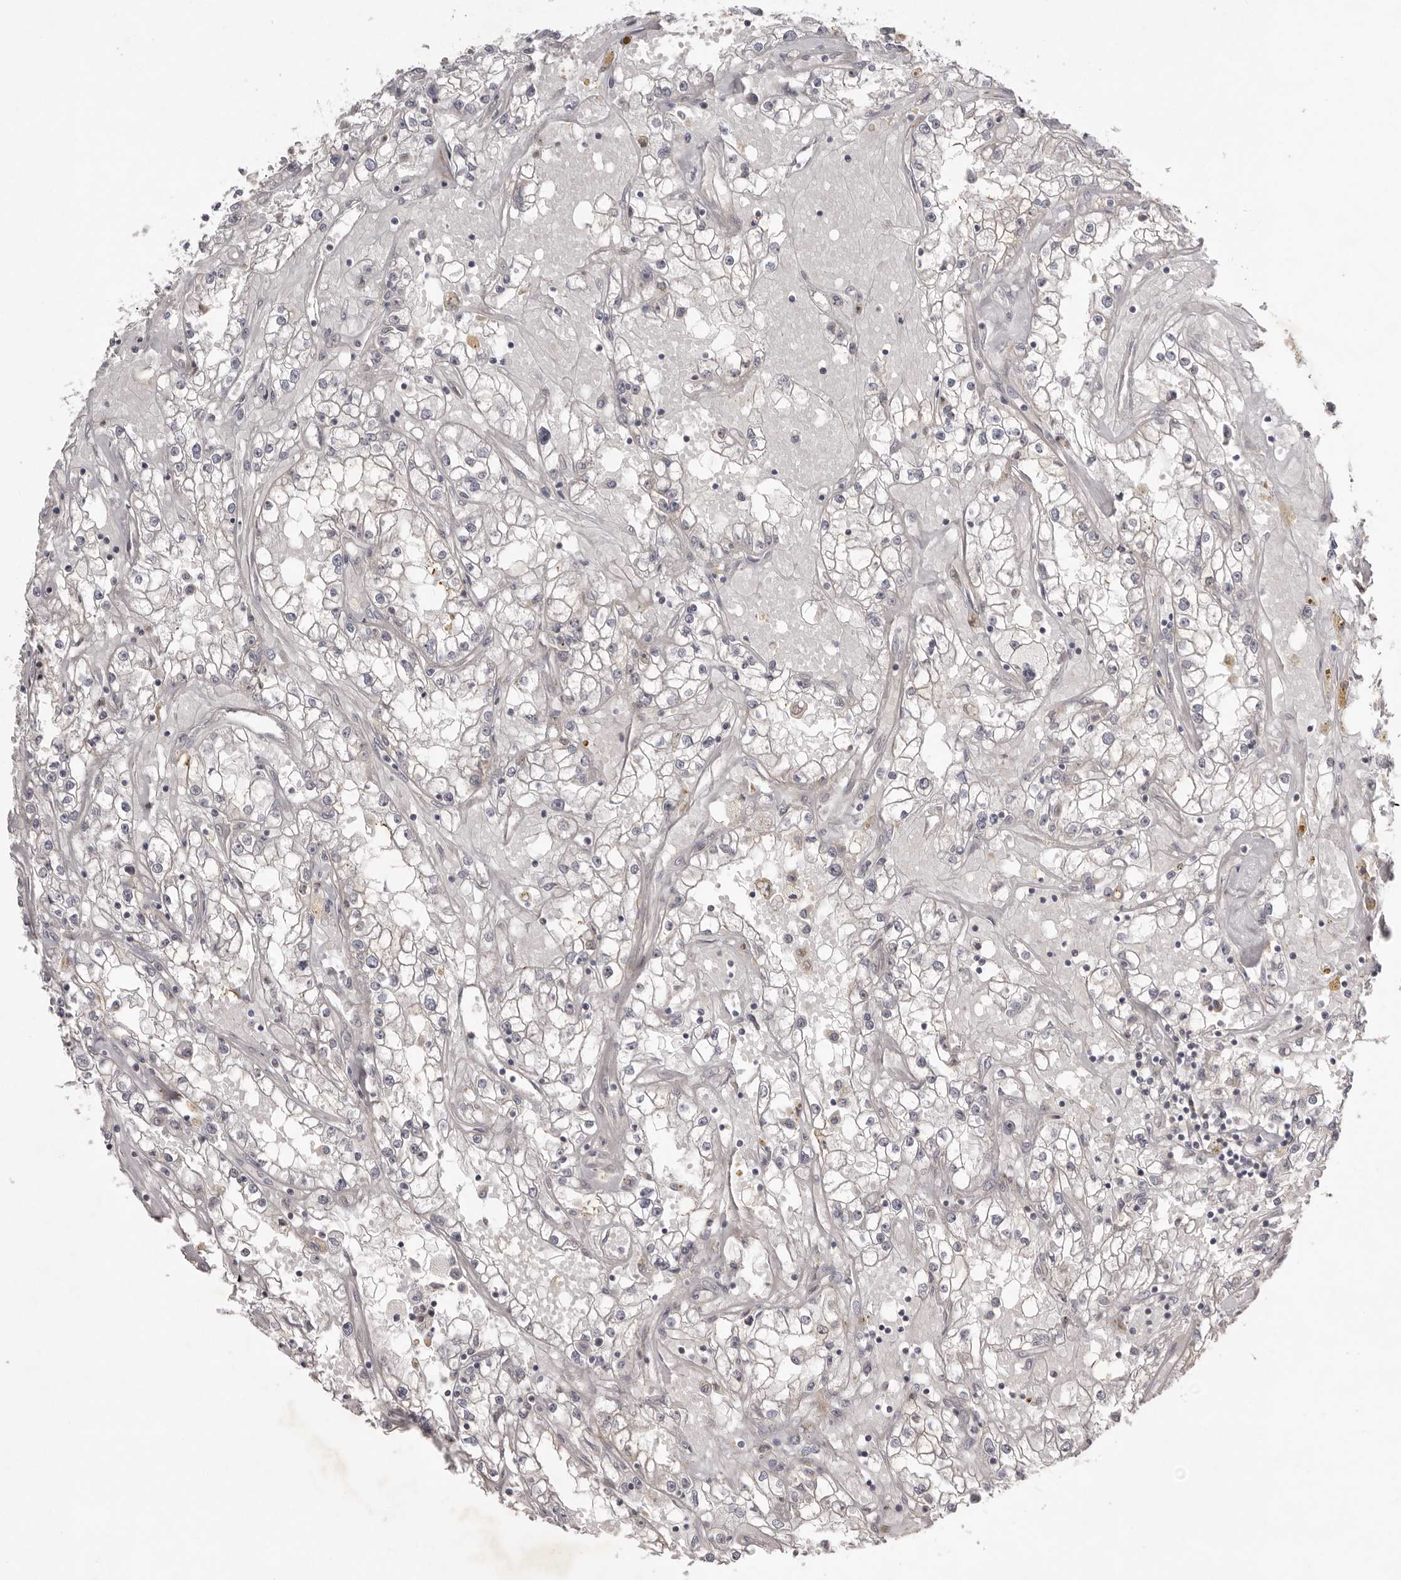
{"staining": {"intensity": "negative", "quantity": "none", "location": "none"}, "tissue": "renal cancer", "cell_type": "Tumor cells", "image_type": "cancer", "snomed": [{"axis": "morphology", "description": "Adenocarcinoma, NOS"}, {"axis": "topography", "description": "Kidney"}], "caption": "An immunohistochemistry (IHC) micrograph of renal cancer is shown. There is no staining in tumor cells of renal cancer. (DAB (3,3'-diaminobenzidine) immunohistochemistry, high magnification).", "gene": "NSUN4", "patient": {"sex": "male", "age": 56}}